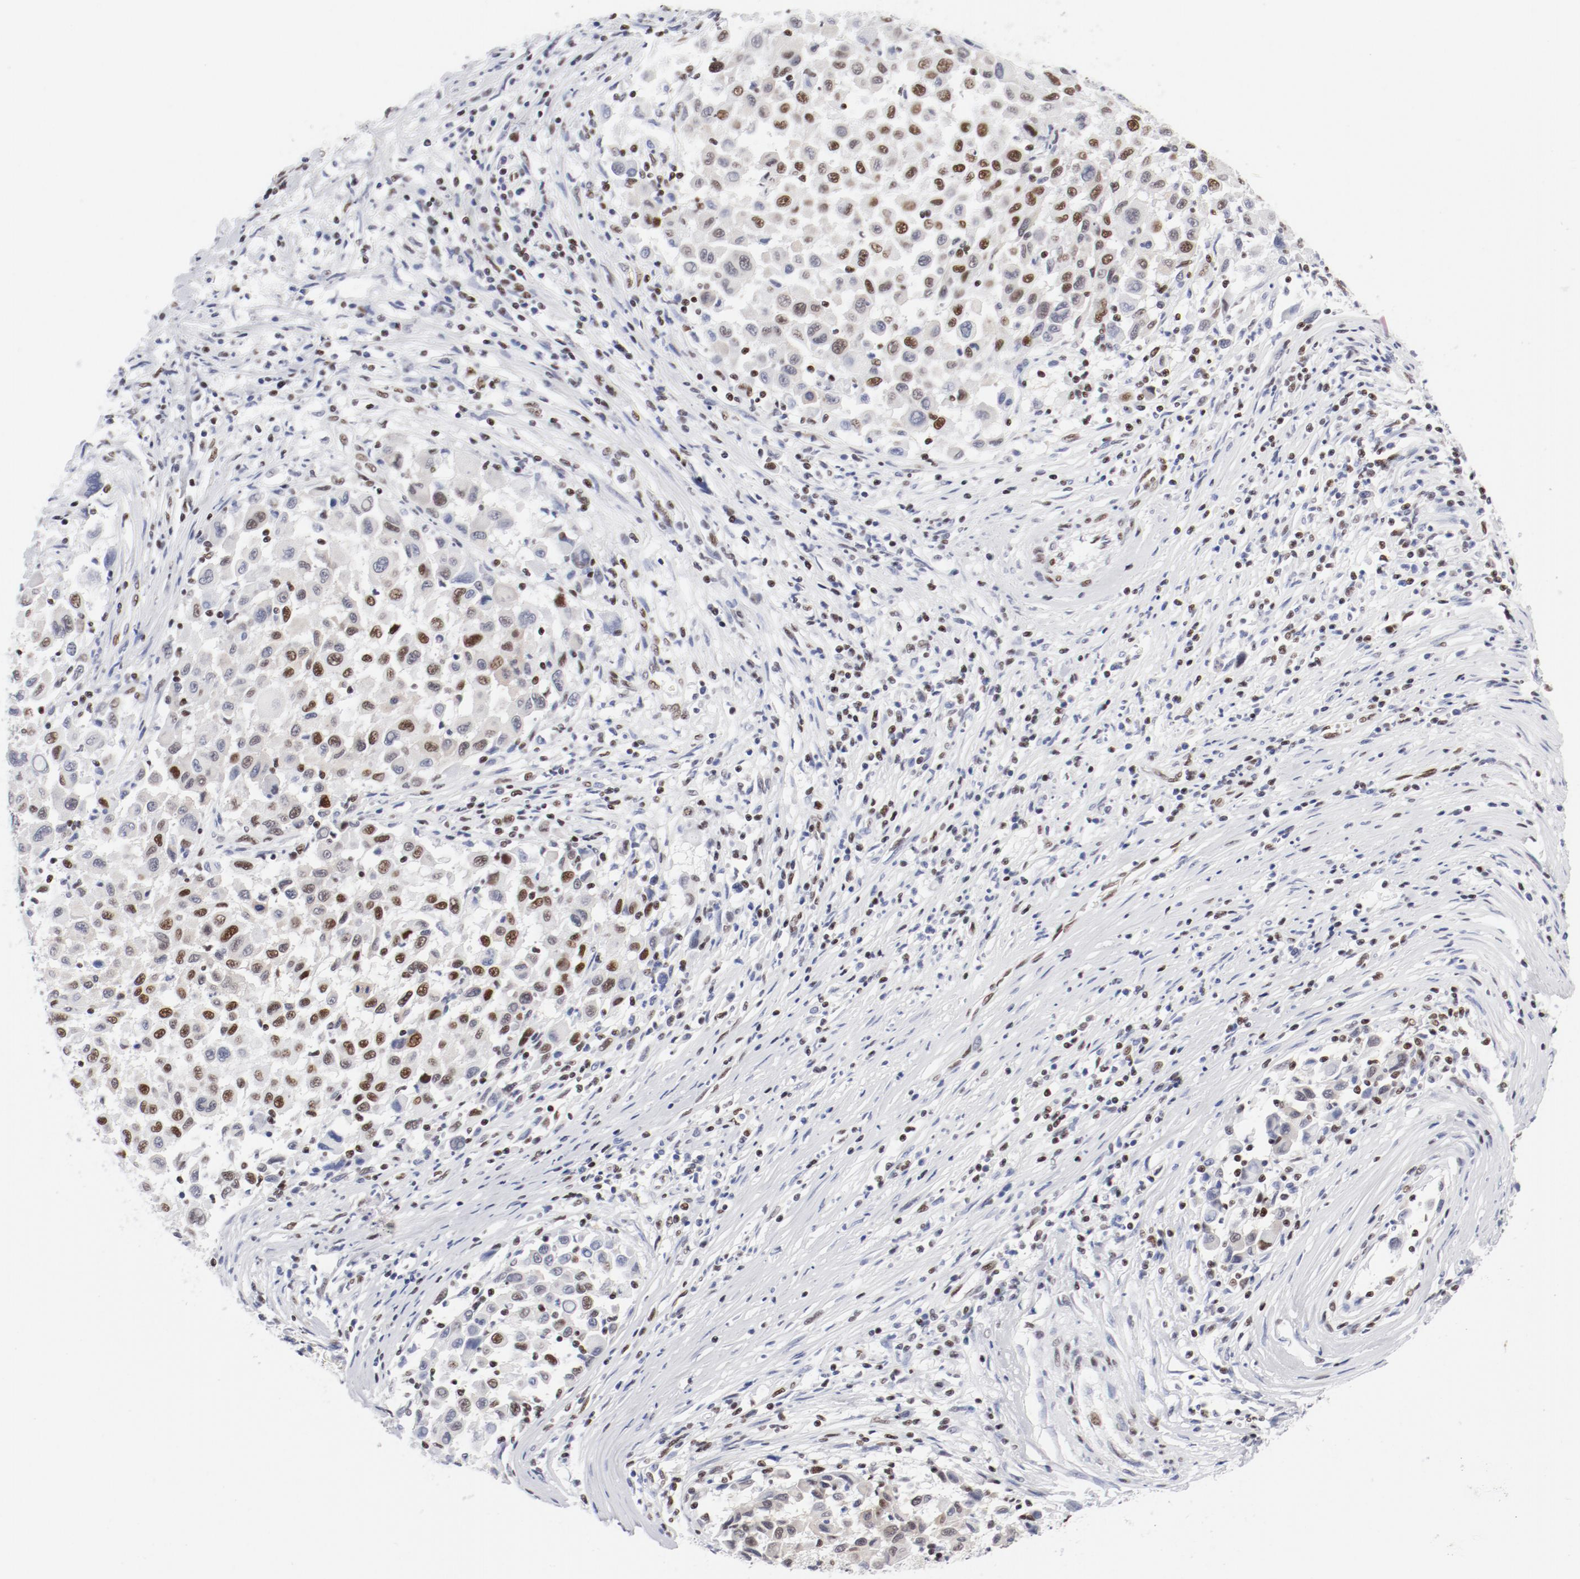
{"staining": {"intensity": "moderate", "quantity": "25%-75%", "location": "nuclear"}, "tissue": "melanoma", "cell_type": "Tumor cells", "image_type": "cancer", "snomed": [{"axis": "morphology", "description": "Malignant melanoma, Metastatic site"}, {"axis": "topography", "description": "Lymph node"}], "caption": "Human malignant melanoma (metastatic site) stained with a protein marker exhibits moderate staining in tumor cells.", "gene": "ATF2", "patient": {"sex": "male", "age": 61}}